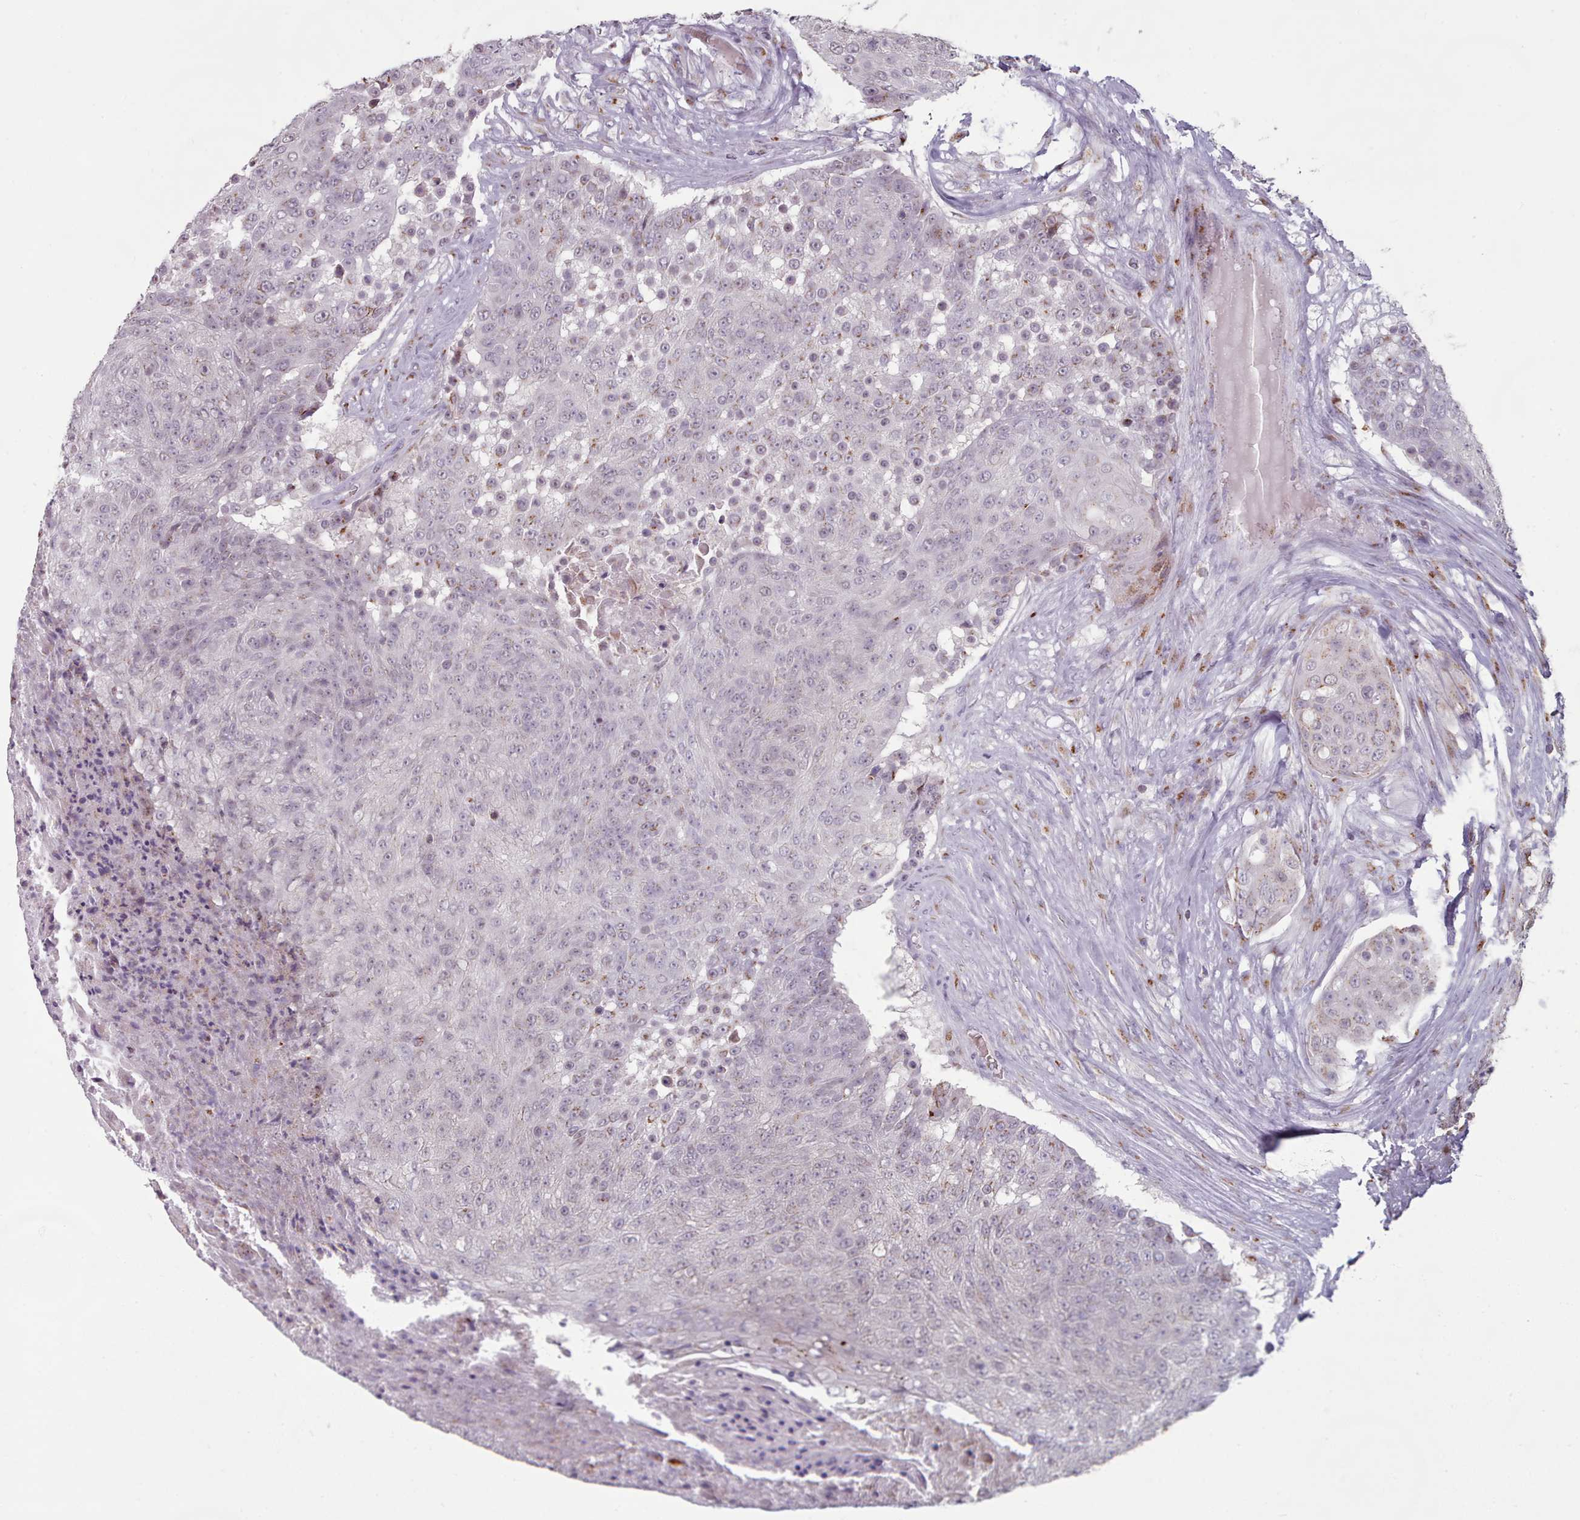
{"staining": {"intensity": "weak", "quantity": "25%-75%", "location": "cytoplasmic/membranous"}, "tissue": "urothelial cancer", "cell_type": "Tumor cells", "image_type": "cancer", "snomed": [{"axis": "morphology", "description": "Urothelial carcinoma, High grade"}, {"axis": "topography", "description": "Urinary bladder"}], "caption": "Weak cytoplasmic/membranous protein expression is seen in approximately 25%-75% of tumor cells in high-grade urothelial carcinoma. (brown staining indicates protein expression, while blue staining denotes nuclei).", "gene": "MAN1B1", "patient": {"sex": "female", "age": 63}}